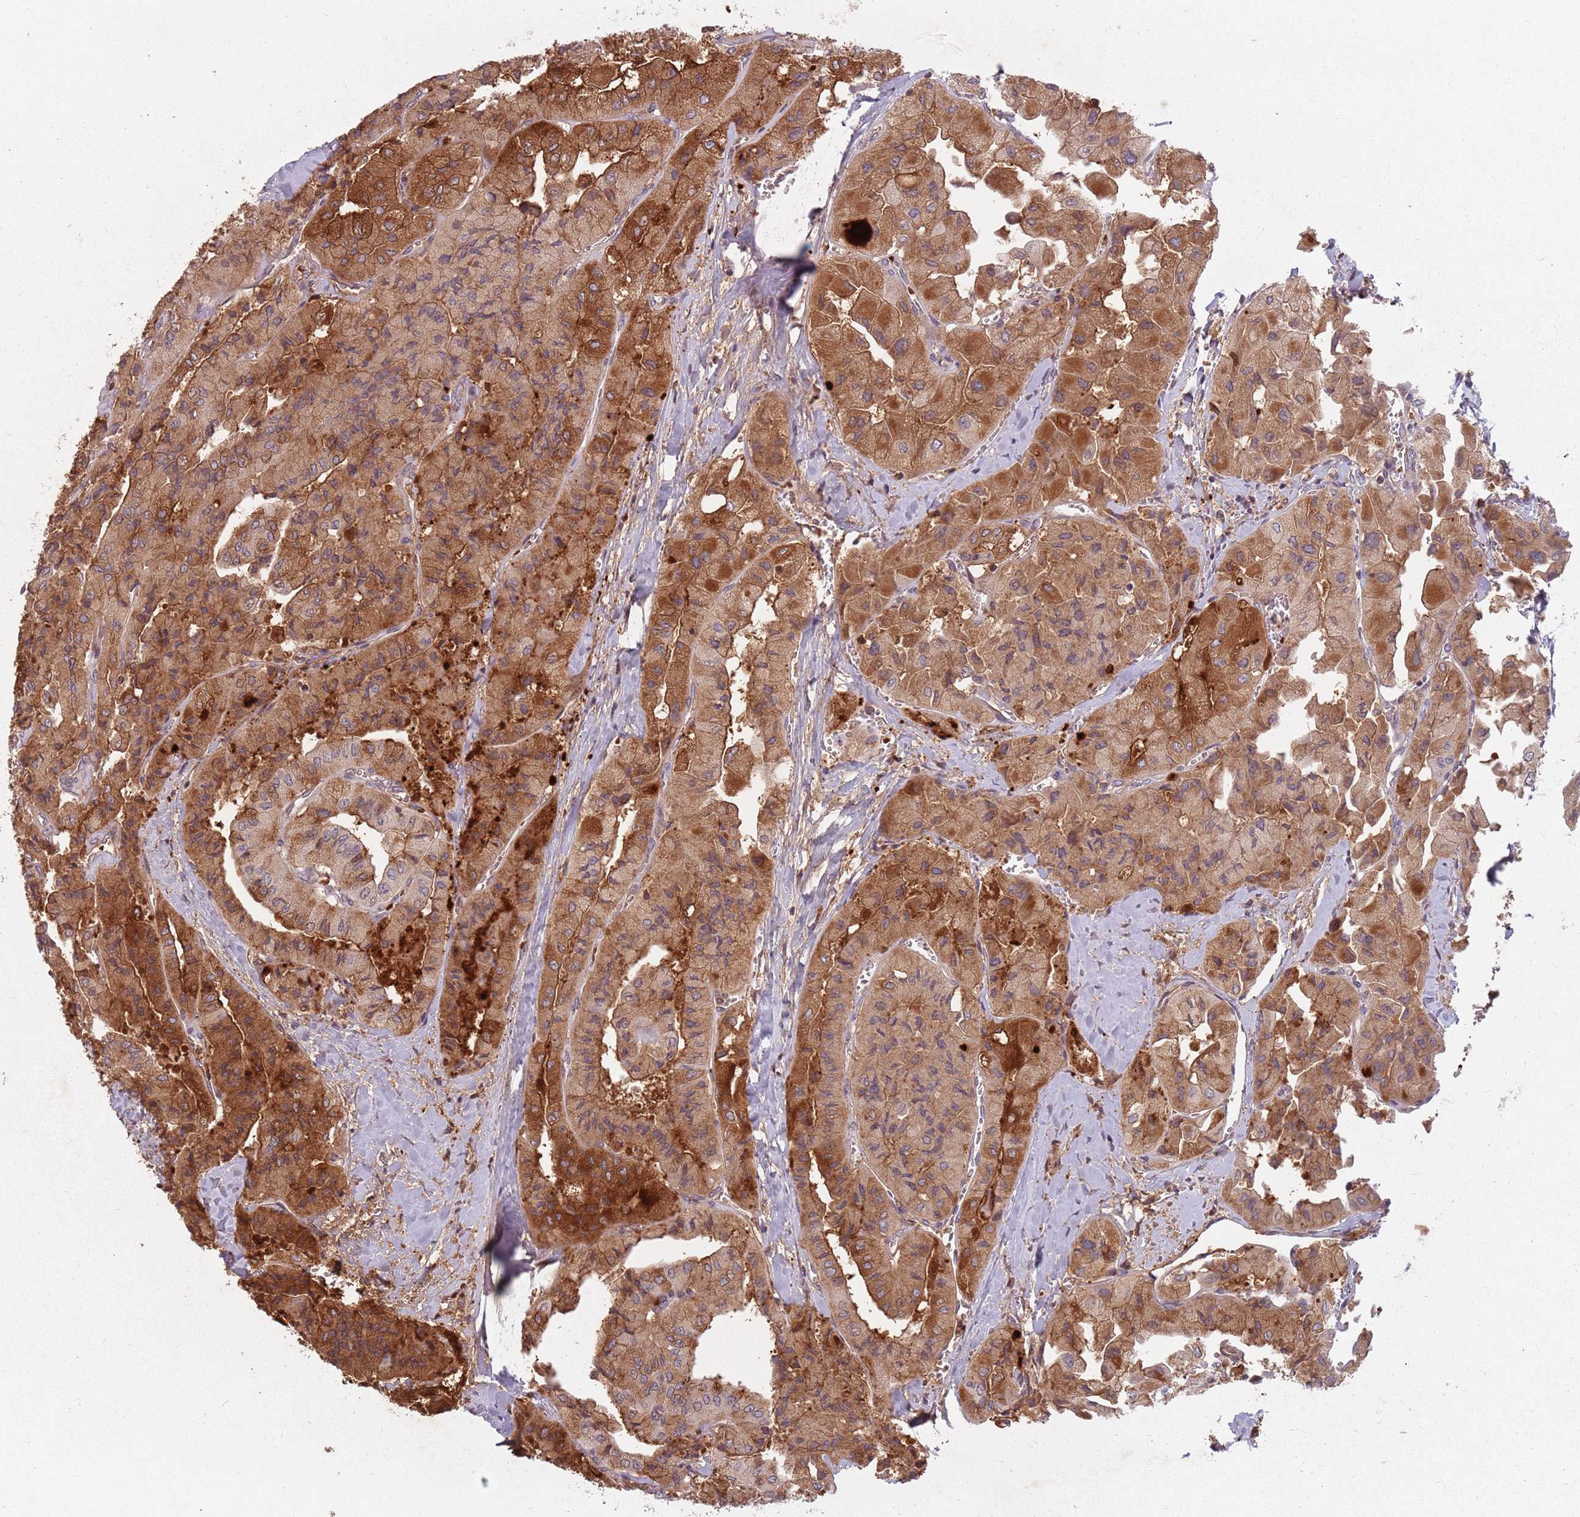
{"staining": {"intensity": "moderate", "quantity": ">75%", "location": "cytoplasmic/membranous"}, "tissue": "thyroid cancer", "cell_type": "Tumor cells", "image_type": "cancer", "snomed": [{"axis": "morphology", "description": "Normal tissue, NOS"}, {"axis": "morphology", "description": "Papillary adenocarcinoma, NOS"}, {"axis": "topography", "description": "Thyroid gland"}], "caption": "Immunohistochemistry photomicrograph of neoplastic tissue: human thyroid cancer (papillary adenocarcinoma) stained using immunohistochemistry demonstrates medium levels of moderate protein expression localized specifically in the cytoplasmic/membranous of tumor cells, appearing as a cytoplasmic/membranous brown color.", "gene": "GPR180", "patient": {"sex": "female", "age": 59}}